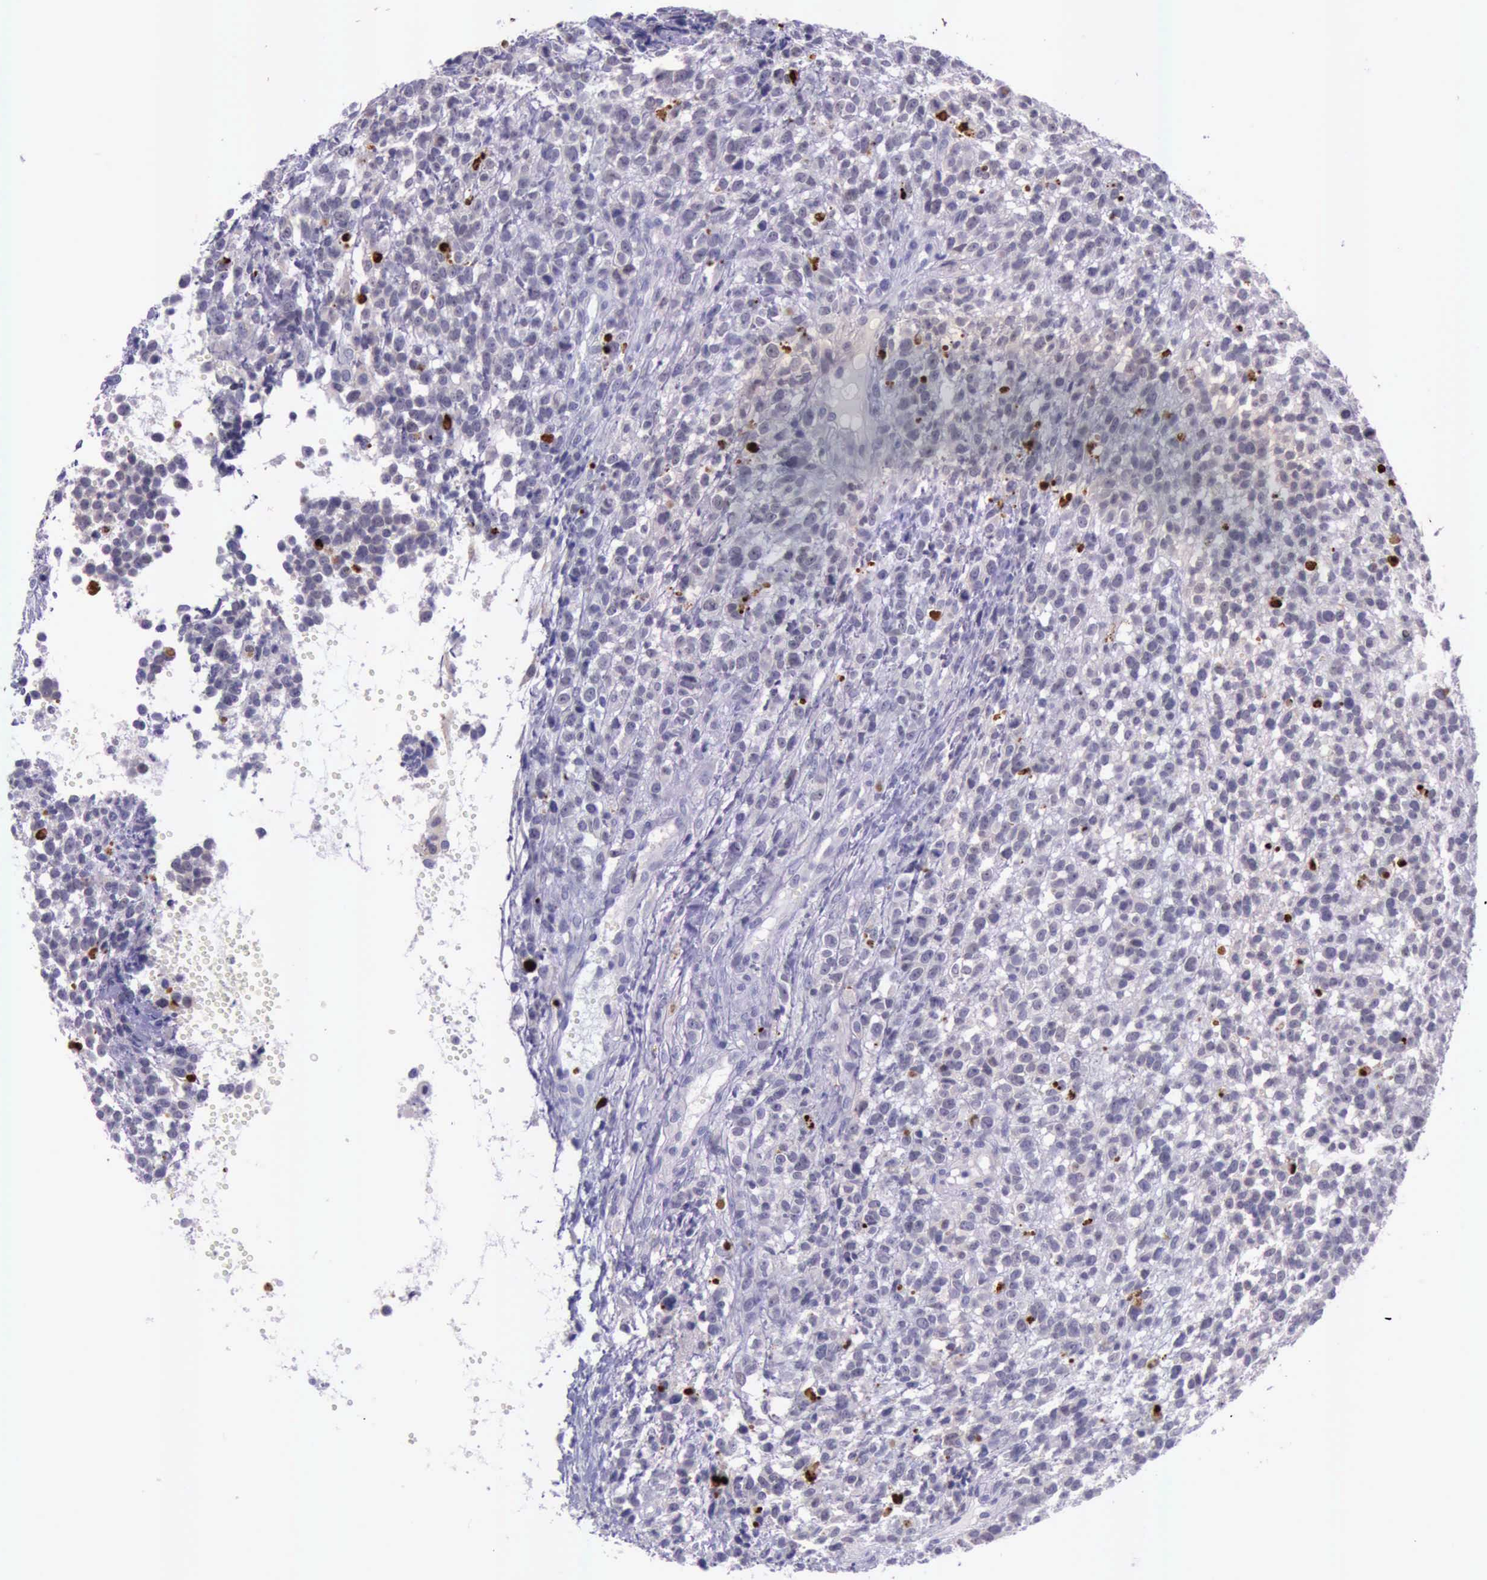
{"staining": {"intensity": "strong", "quantity": "<25%", "location": "nuclear"}, "tissue": "glioma", "cell_type": "Tumor cells", "image_type": "cancer", "snomed": [{"axis": "morphology", "description": "Glioma, malignant, High grade"}, {"axis": "topography", "description": "Brain"}], "caption": "Glioma tissue reveals strong nuclear expression in about <25% of tumor cells, visualized by immunohistochemistry. (Brightfield microscopy of DAB IHC at high magnification).", "gene": "PARP1", "patient": {"sex": "male", "age": 66}}